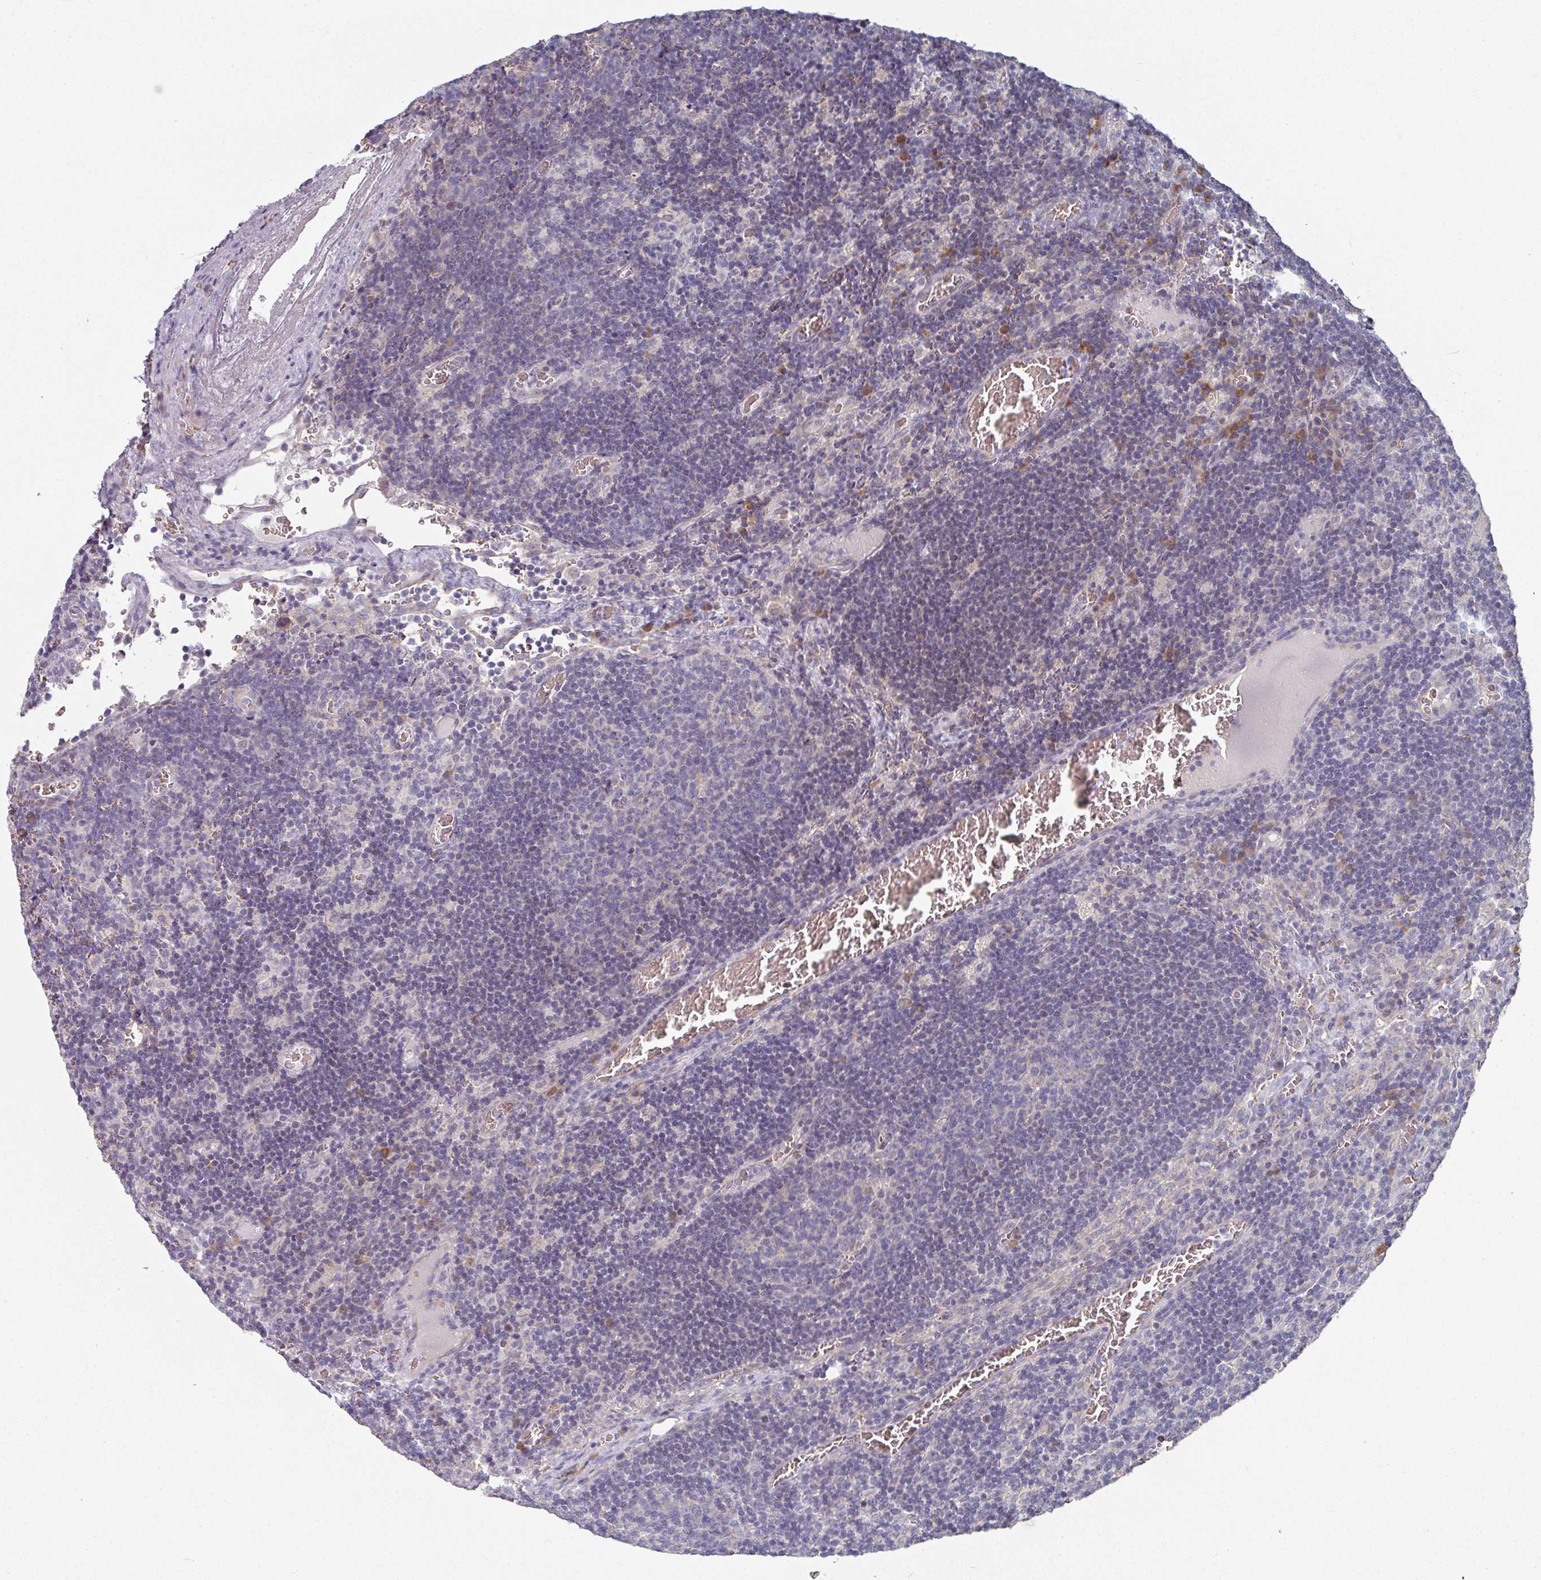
{"staining": {"intensity": "negative", "quantity": "none", "location": "none"}, "tissue": "lymph node", "cell_type": "Germinal center cells", "image_type": "normal", "snomed": [{"axis": "morphology", "description": "Normal tissue, NOS"}, {"axis": "topography", "description": "Lymph node"}], "caption": "This histopathology image is of unremarkable lymph node stained with immunohistochemistry to label a protein in brown with the nuclei are counter-stained blue. There is no positivity in germinal center cells. (Stains: DAB IHC with hematoxylin counter stain, Microscopy: brightfield microscopy at high magnification).", "gene": "PYROXD2", "patient": {"sex": "male", "age": 50}}